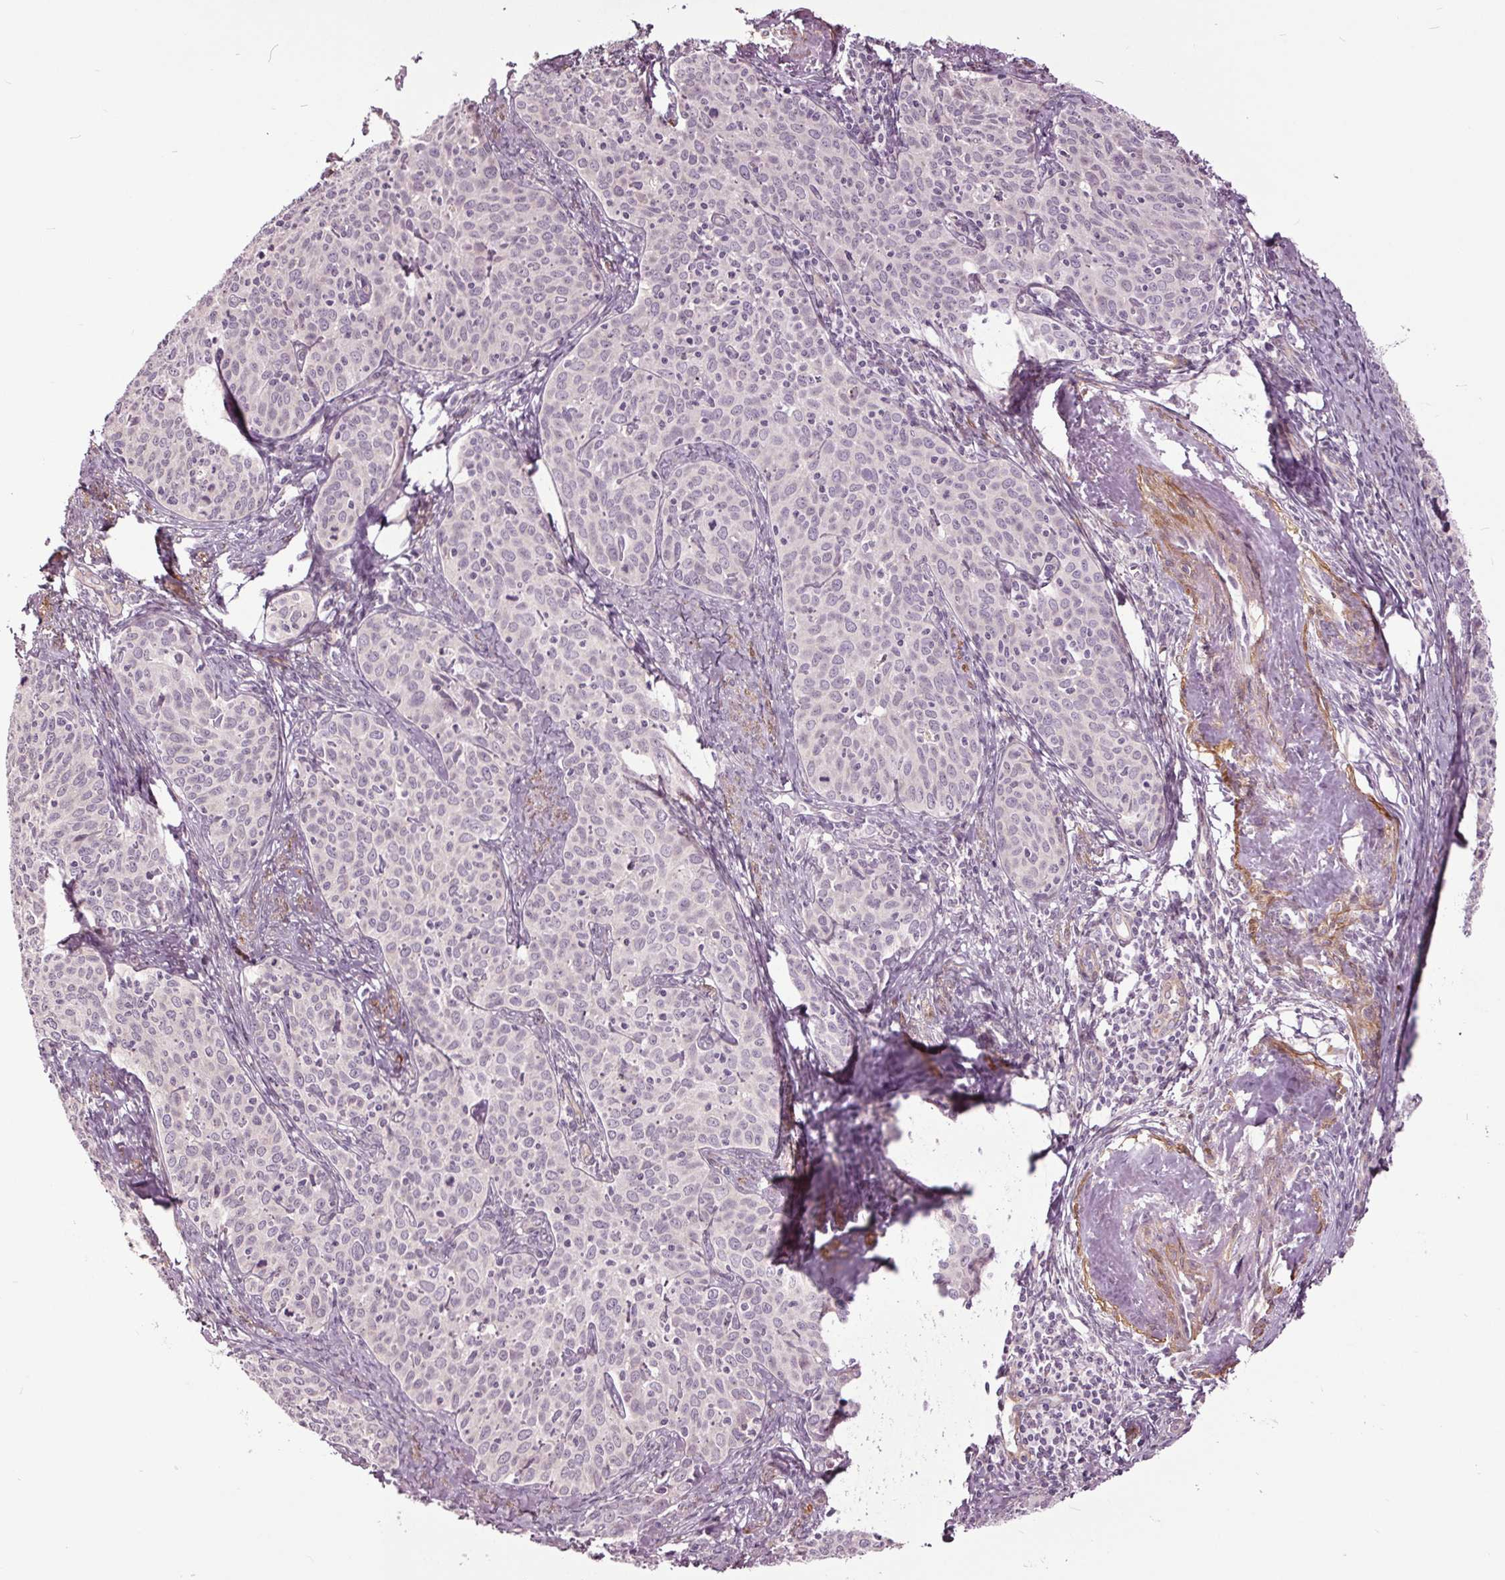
{"staining": {"intensity": "negative", "quantity": "none", "location": "none"}, "tissue": "cervical cancer", "cell_type": "Tumor cells", "image_type": "cancer", "snomed": [{"axis": "morphology", "description": "Squamous cell carcinoma, NOS"}, {"axis": "topography", "description": "Cervix"}], "caption": "High power microscopy photomicrograph of an IHC photomicrograph of cervical cancer (squamous cell carcinoma), revealing no significant staining in tumor cells.", "gene": "HAUS5", "patient": {"sex": "female", "age": 62}}